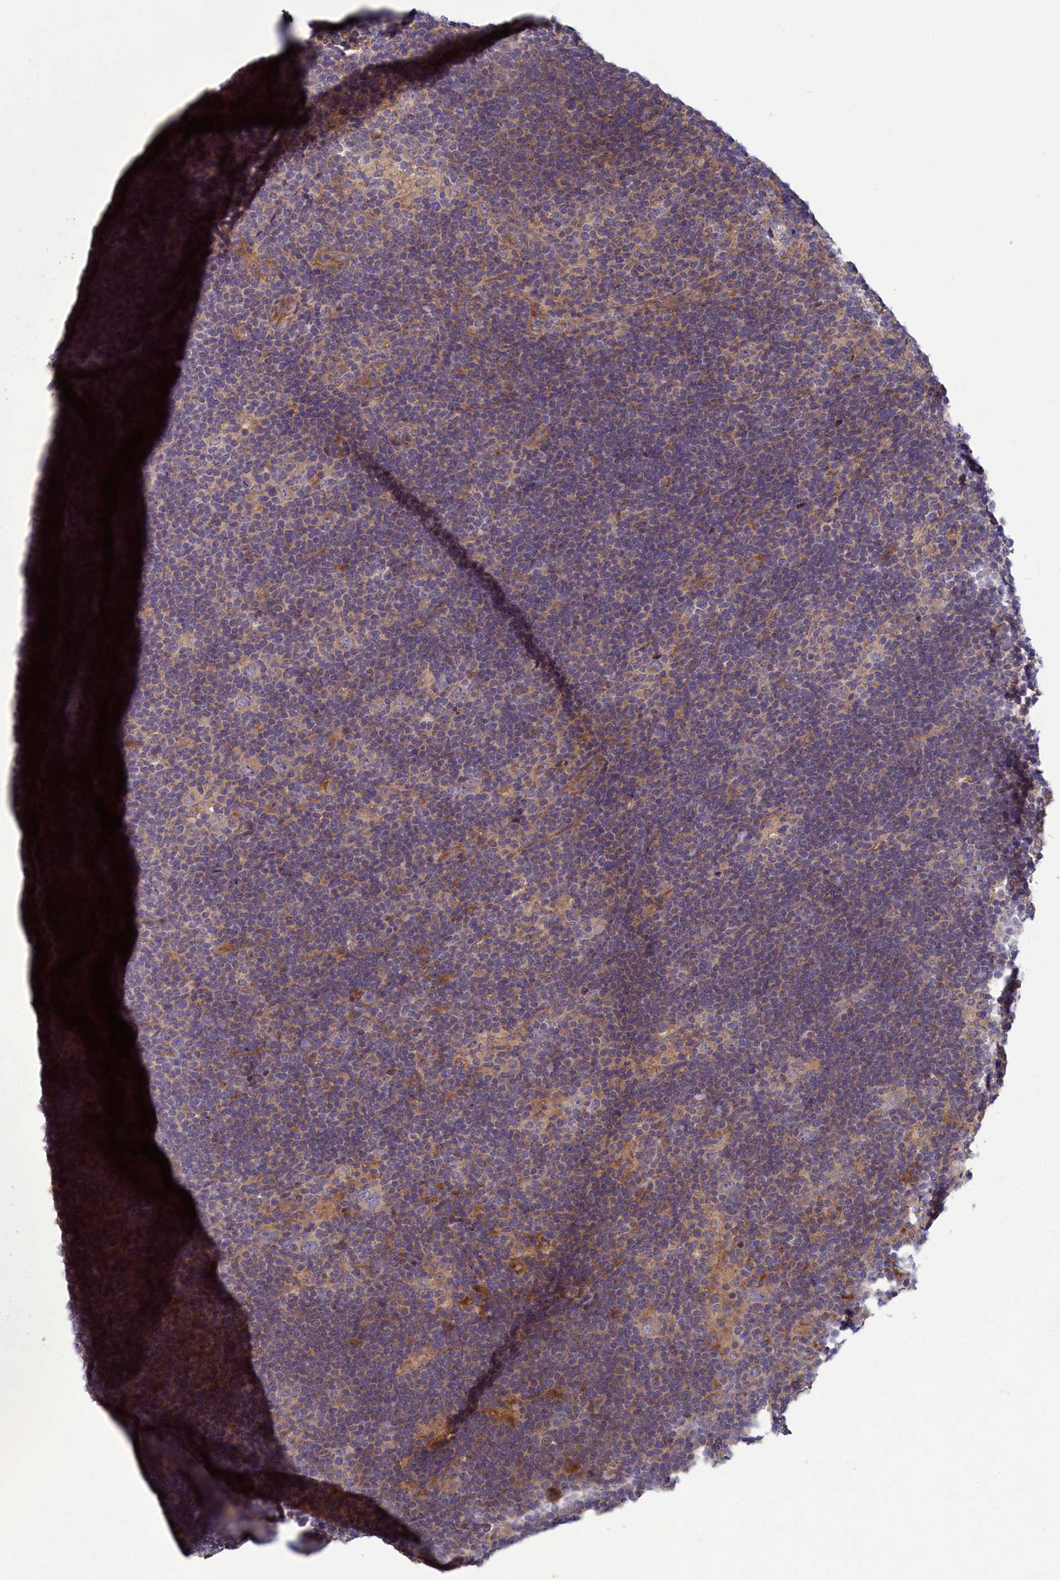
{"staining": {"intensity": "moderate", "quantity": "<25%", "location": "cytoplasmic/membranous"}, "tissue": "lymphoma", "cell_type": "Tumor cells", "image_type": "cancer", "snomed": [{"axis": "morphology", "description": "Hodgkin's disease, NOS"}, {"axis": "topography", "description": "Lymph node"}], "caption": "This is an image of immunohistochemistry (IHC) staining of Hodgkin's disease, which shows moderate expression in the cytoplasmic/membranous of tumor cells.", "gene": "BLTP2", "patient": {"sex": "female", "age": 57}}